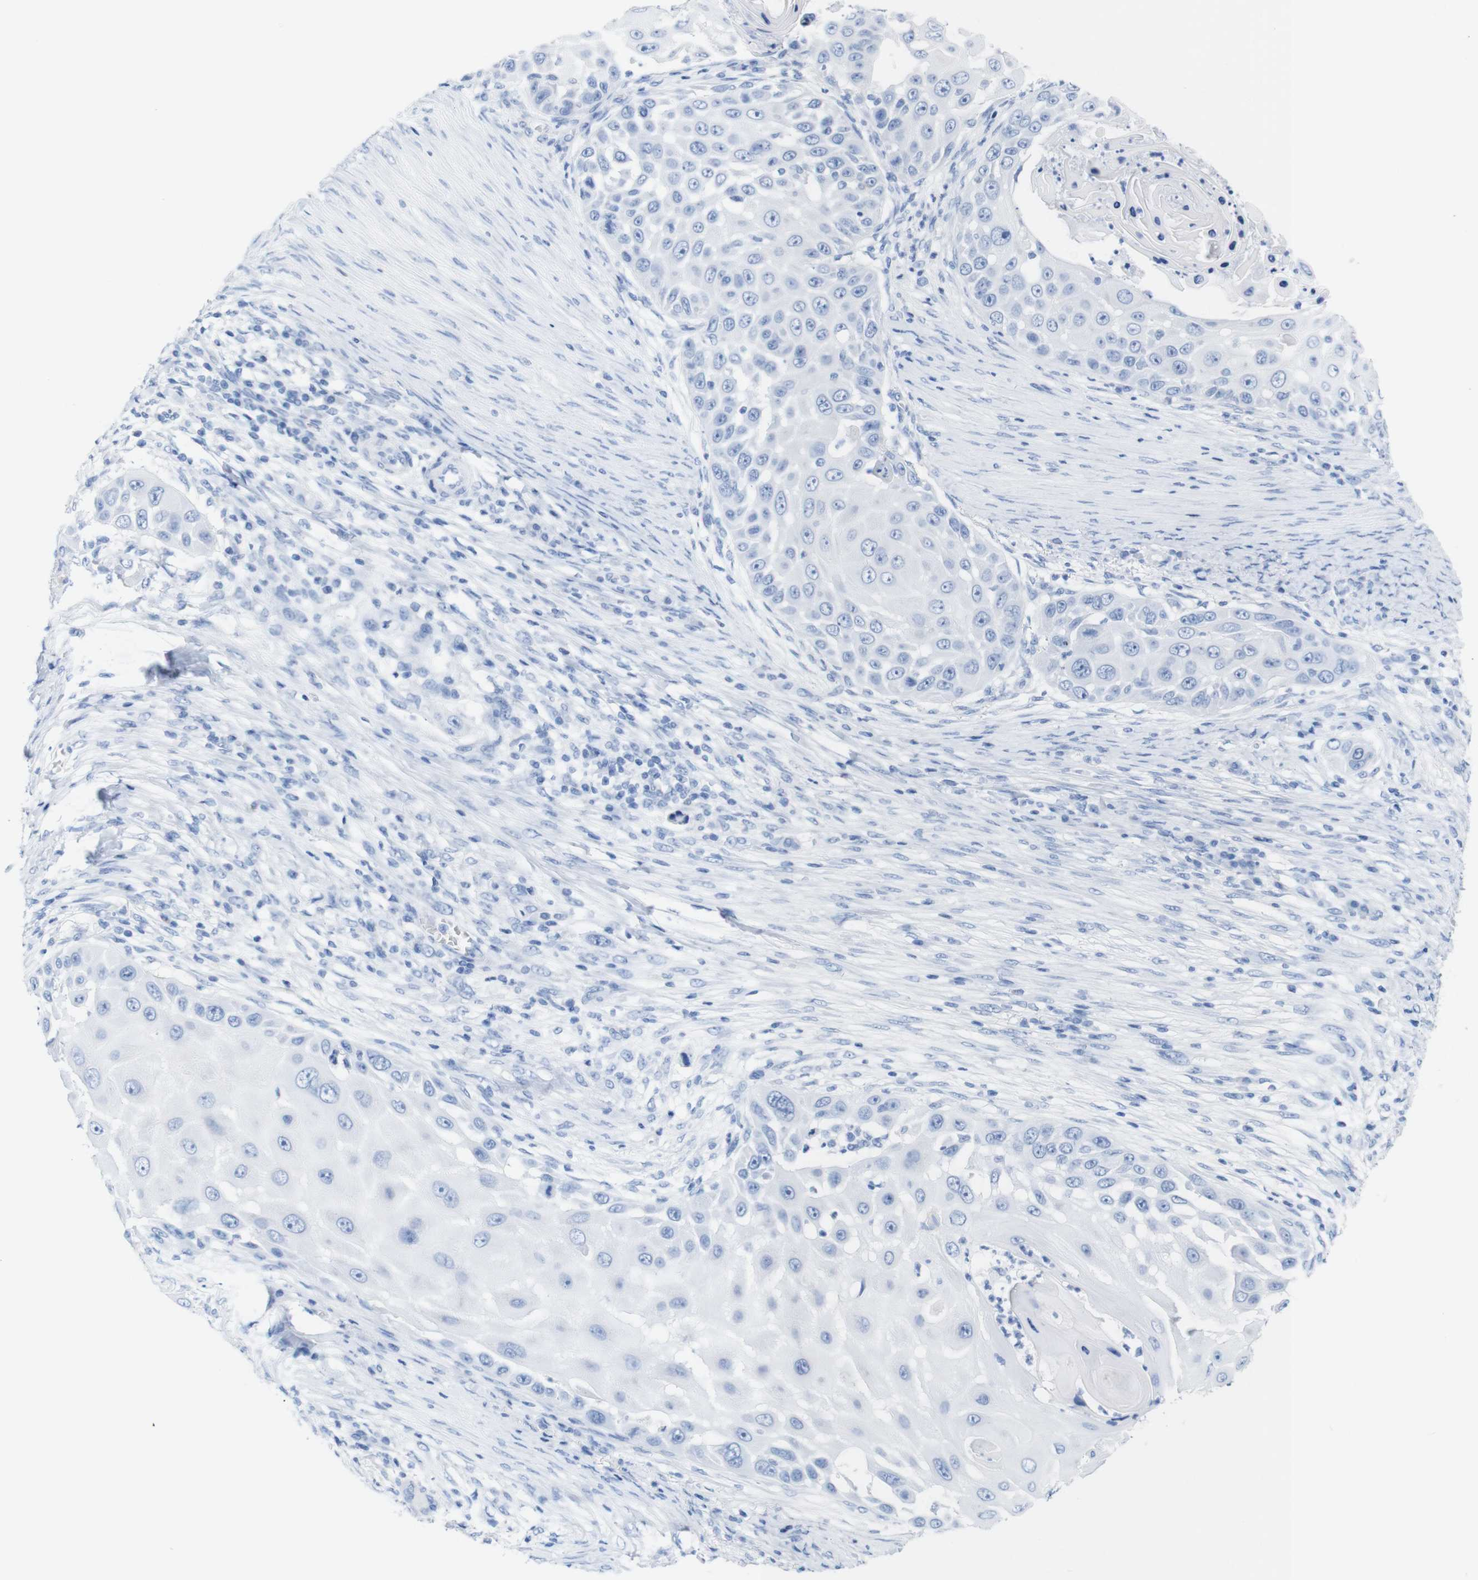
{"staining": {"intensity": "negative", "quantity": "none", "location": "none"}, "tissue": "skin cancer", "cell_type": "Tumor cells", "image_type": "cancer", "snomed": [{"axis": "morphology", "description": "Squamous cell carcinoma, NOS"}, {"axis": "topography", "description": "Skin"}], "caption": "Tumor cells show no significant protein staining in skin cancer (squamous cell carcinoma).", "gene": "LAG3", "patient": {"sex": "female", "age": 44}}